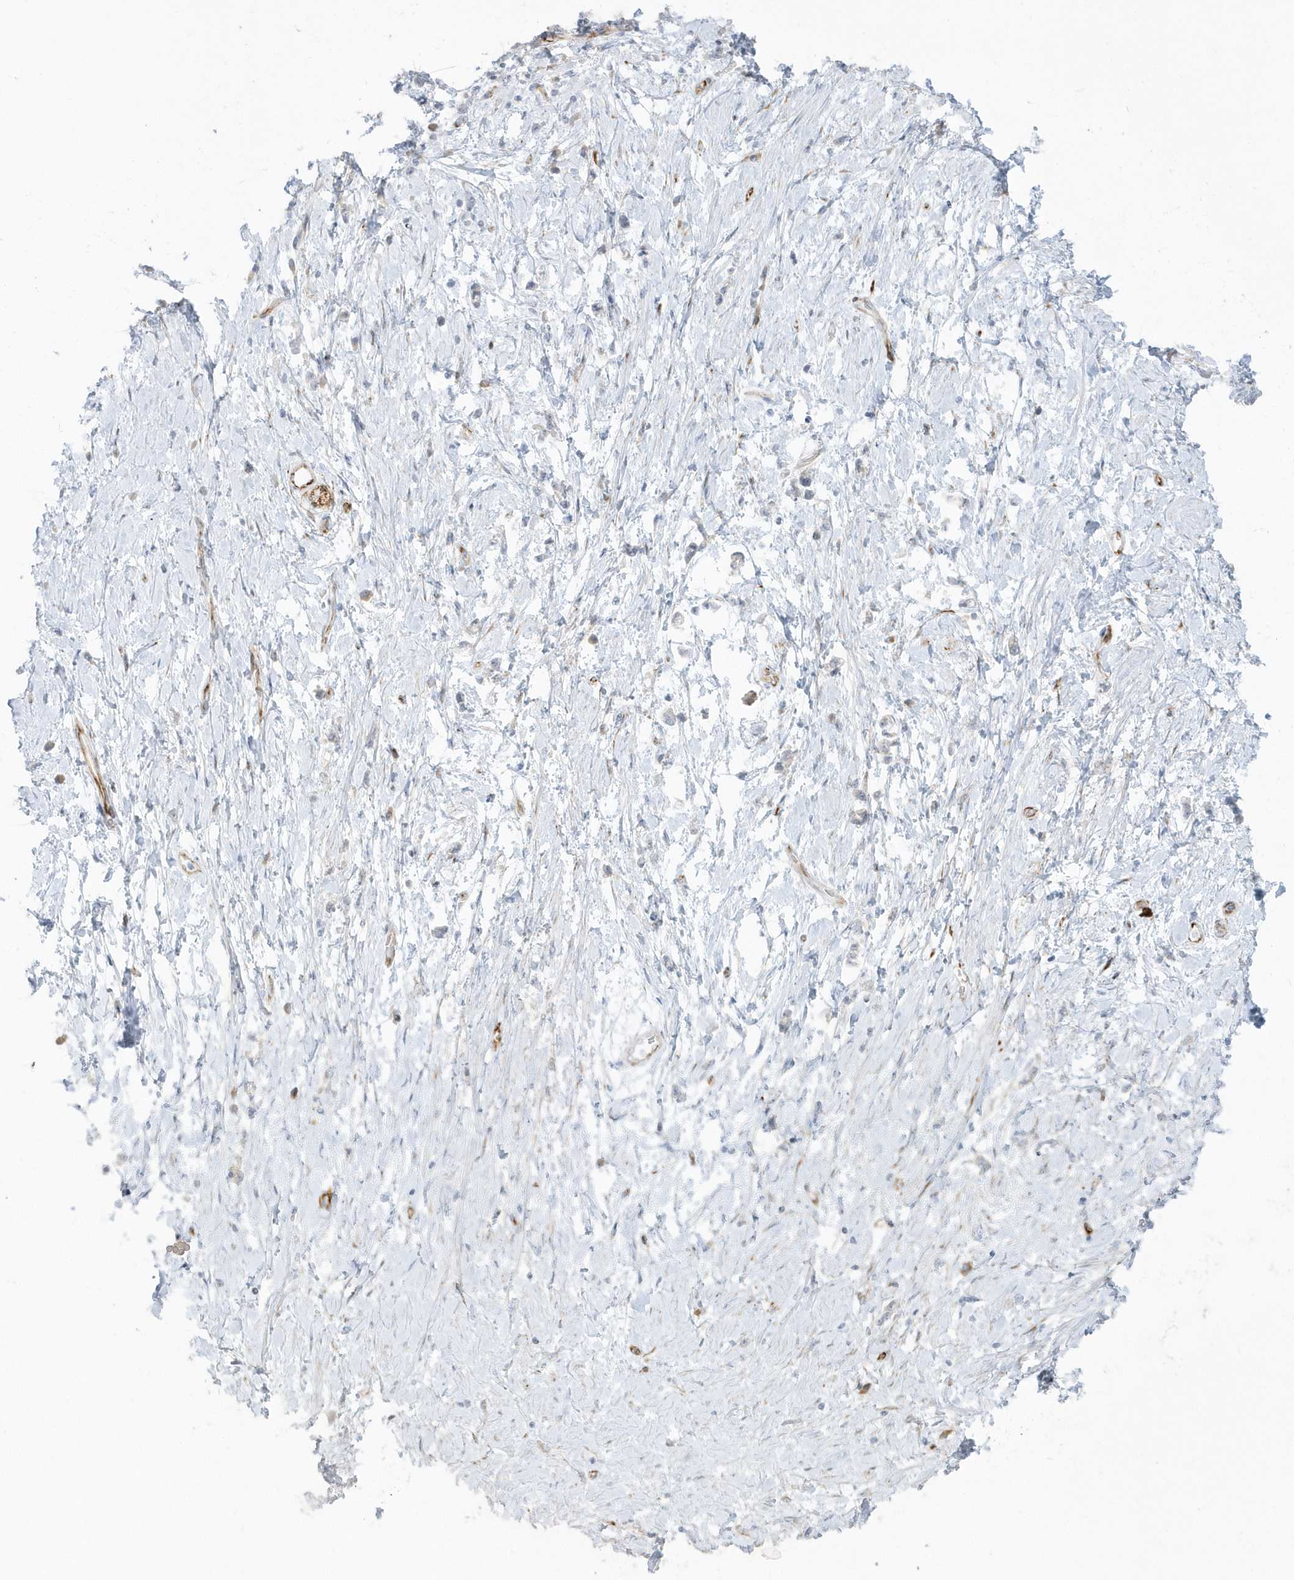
{"staining": {"intensity": "negative", "quantity": "none", "location": "none"}, "tissue": "stomach cancer", "cell_type": "Tumor cells", "image_type": "cancer", "snomed": [{"axis": "morphology", "description": "Adenocarcinoma, NOS"}, {"axis": "topography", "description": "Stomach"}], "caption": "Tumor cells show no significant protein staining in adenocarcinoma (stomach).", "gene": "PPIL6", "patient": {"sex": "female", "age": 60}}